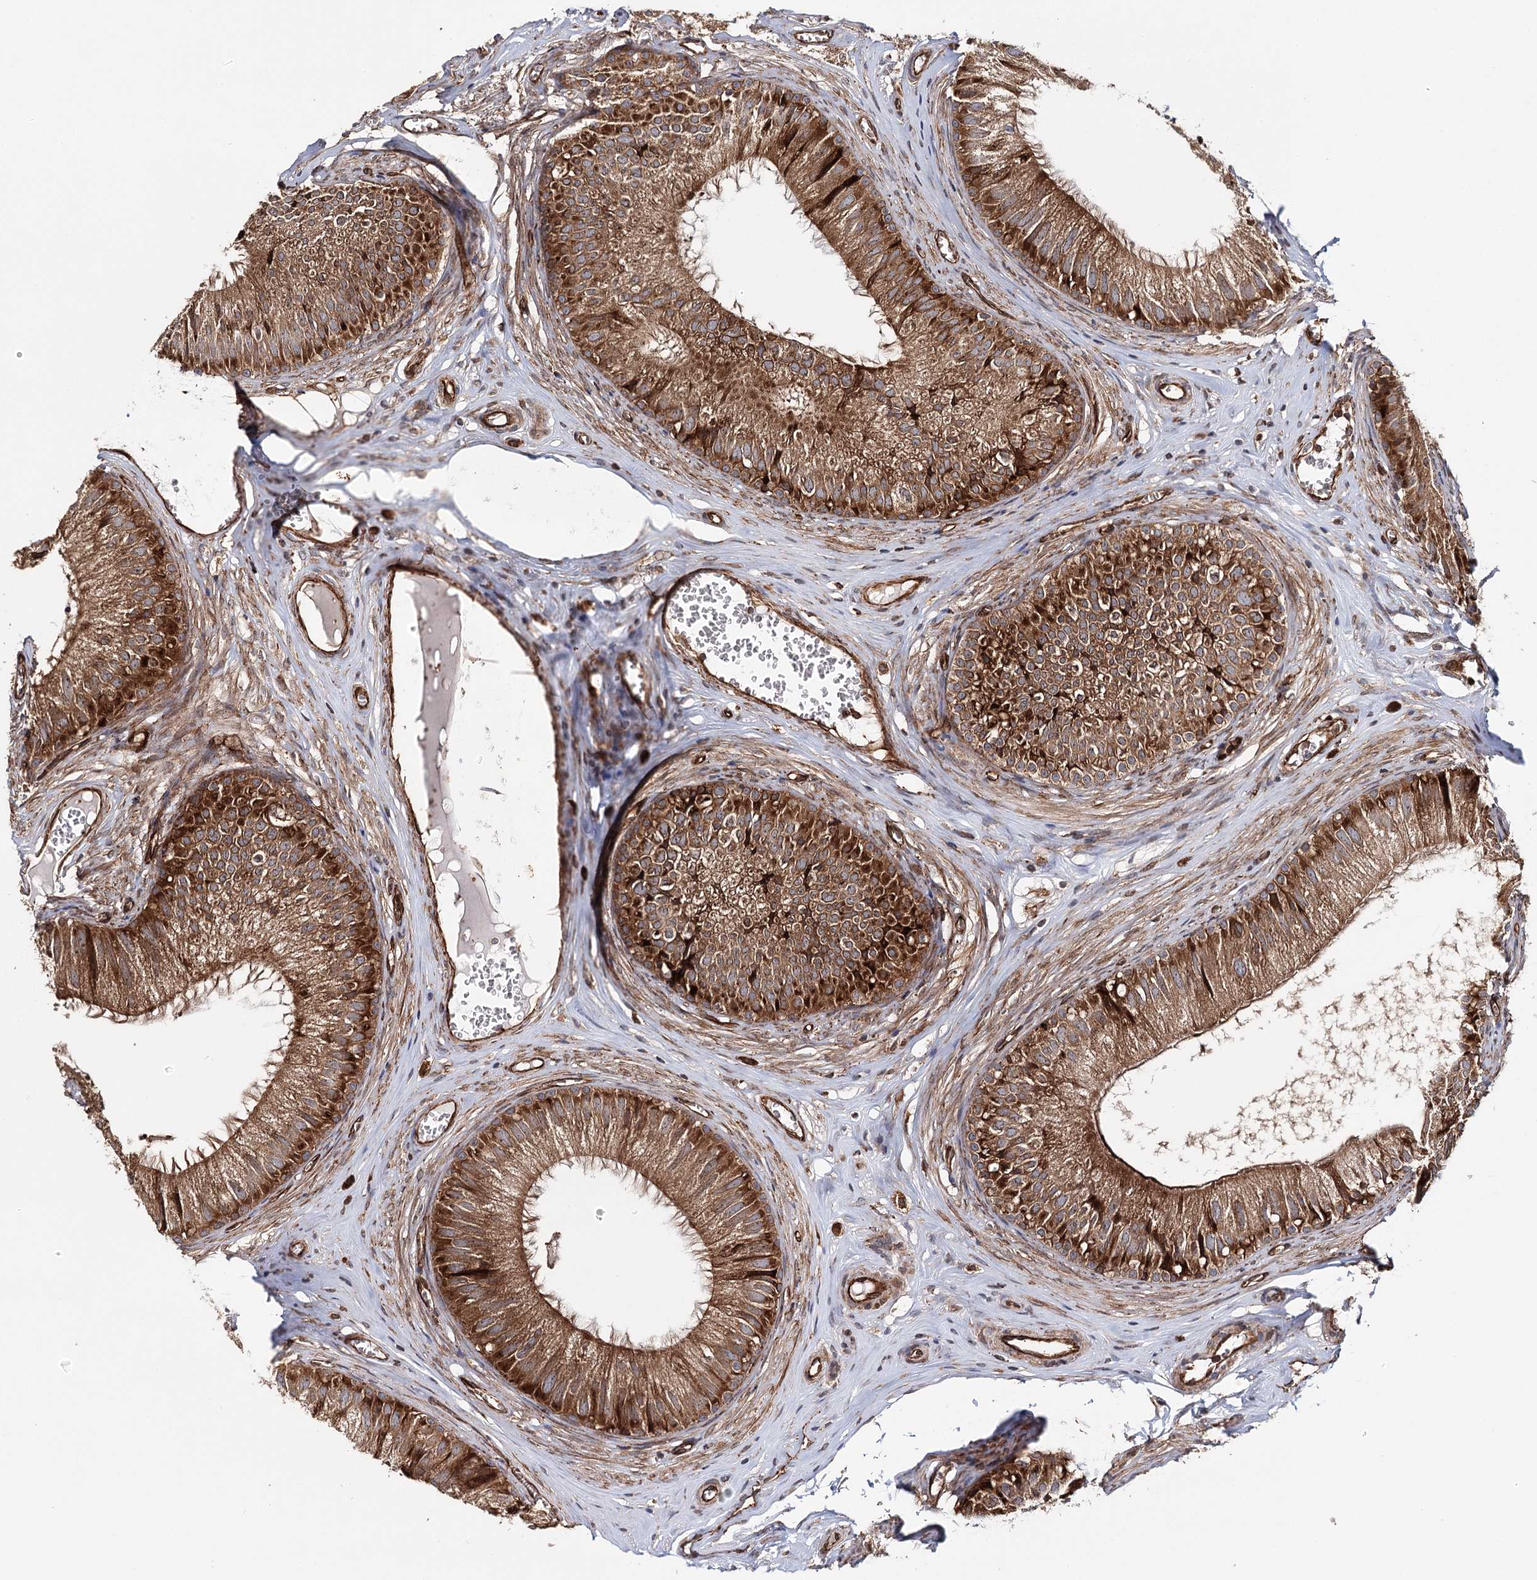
{"staining": {"intensity": "moderate", "quantity": ">75%", "location": "cytoplasmic/membranous"}, "tissue": "epididymis", "cell_type": "Glandular cells", "image_type": "normal", "snomed": [{"axis": "morphology", "description": "Normal tissue, NOS"}, {"axis": "topography", "description": "Epididymis"}], "caption": "IHC photomicrograph of normal epididymis: epididymis stained using immunohistochemistry (IHC) demonstrates medium levels of moderate protein expression localized specifically in the cytoplasmic/membranous of glandular cells, appearing as a cytoplasmic/membranous brown color.", "gene": "MKNK1", "patient": {"sex": "male", "age": 36}}